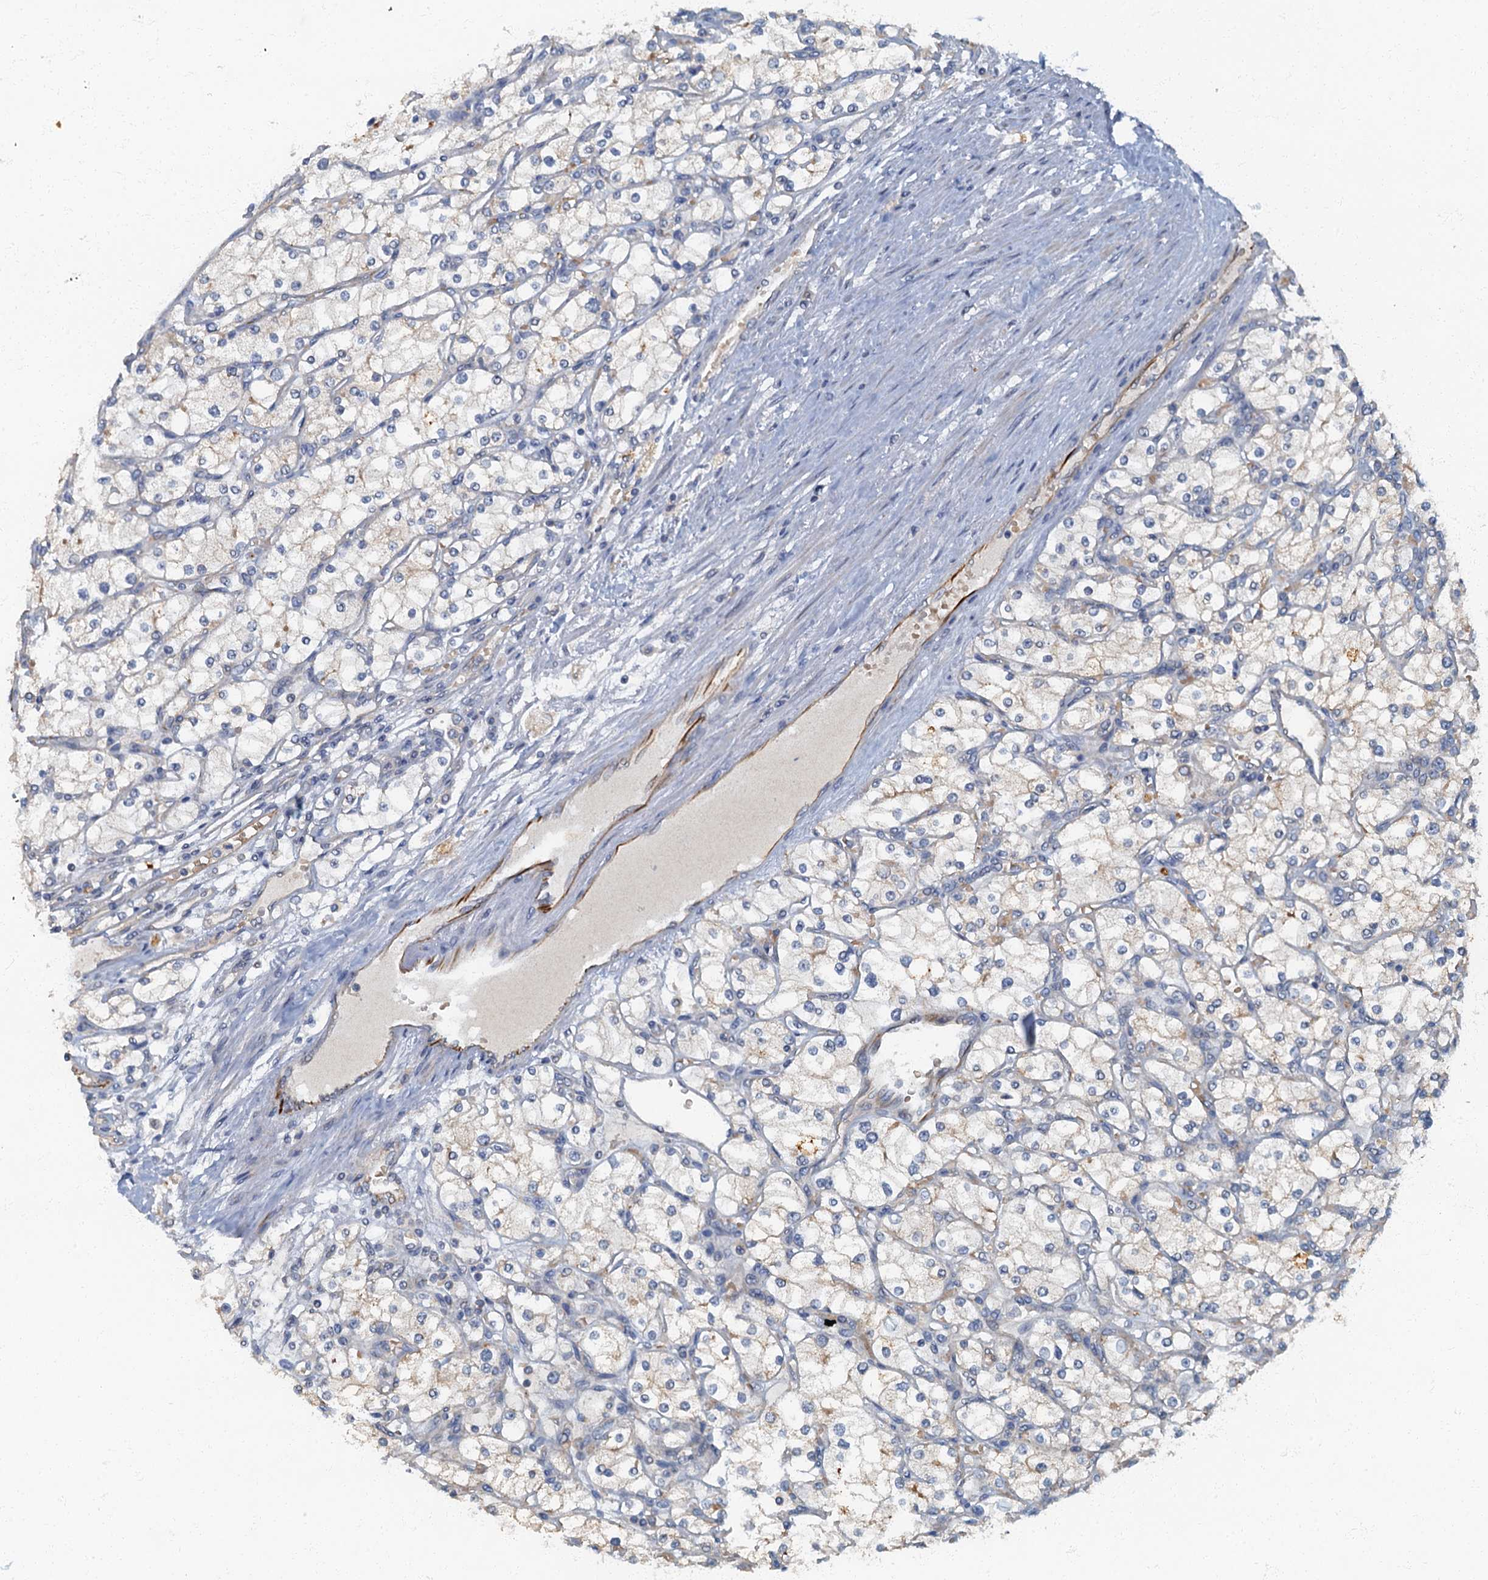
{"staining": {"intensity": "negative", "quantity": "none", "location": "none"}, "tissue": "renal cancer", "cell_type": "Tumor cells", "image_type": "cancer", "snomed": [{"axis": "morphology", "description": "Adenocarcinoma, NOS"}, {"axis": "topography", "description": "Kidney"}], "caption": "A micrograph of adenocarcinoma (renal) stained for a protein exhibits no brown staining in tumor cells. Brightfield microscopy of immunohistochemistry stained with DAB (brown) and hematoxylin (blue), captured at high magnification.", "gene": "ARL11", "patient": {"sex": "male", "age": 80}}